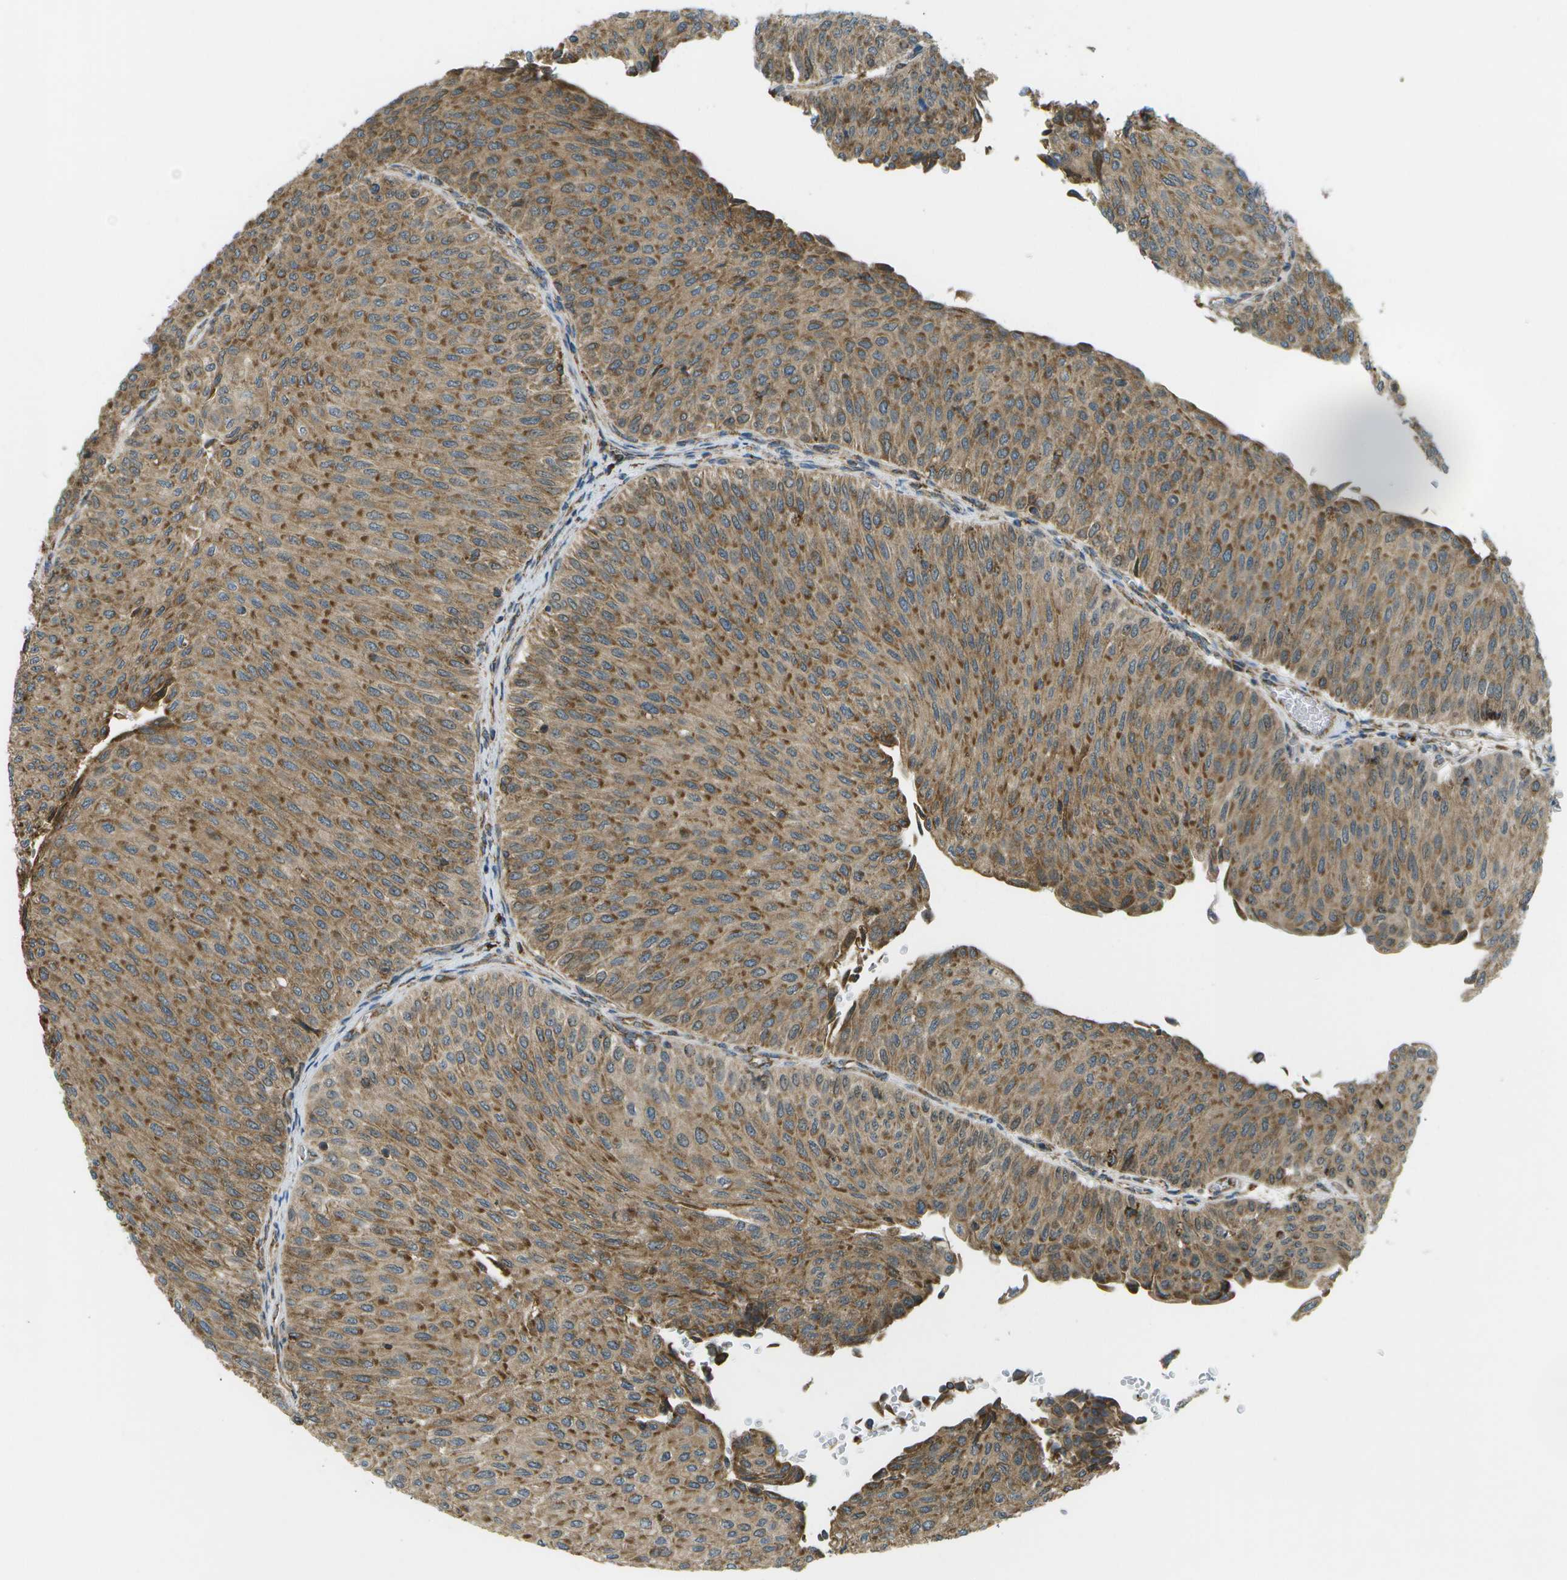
{"staining": {"intensity": "moderate", "quantity": ">75%", "location": "cytoplasmic/membranous"}, "tissue": "urothelial cancer", "cell_type": "Tumor cells", "image_type": "cancer", "snomed": [{"axis": "morphology", "description": "Urothelial carcinoma, Low grade"}, {"axis": "topography", "description": "Urinary bladder"}], "caption": "Urothelial cancer stained with a brown dye demonstrates moderate cytoplasmic/membranous positive staining in about >75% of tumor cells.", "gene": "USP30", "patient": {"sex": "male", "age": 78}}